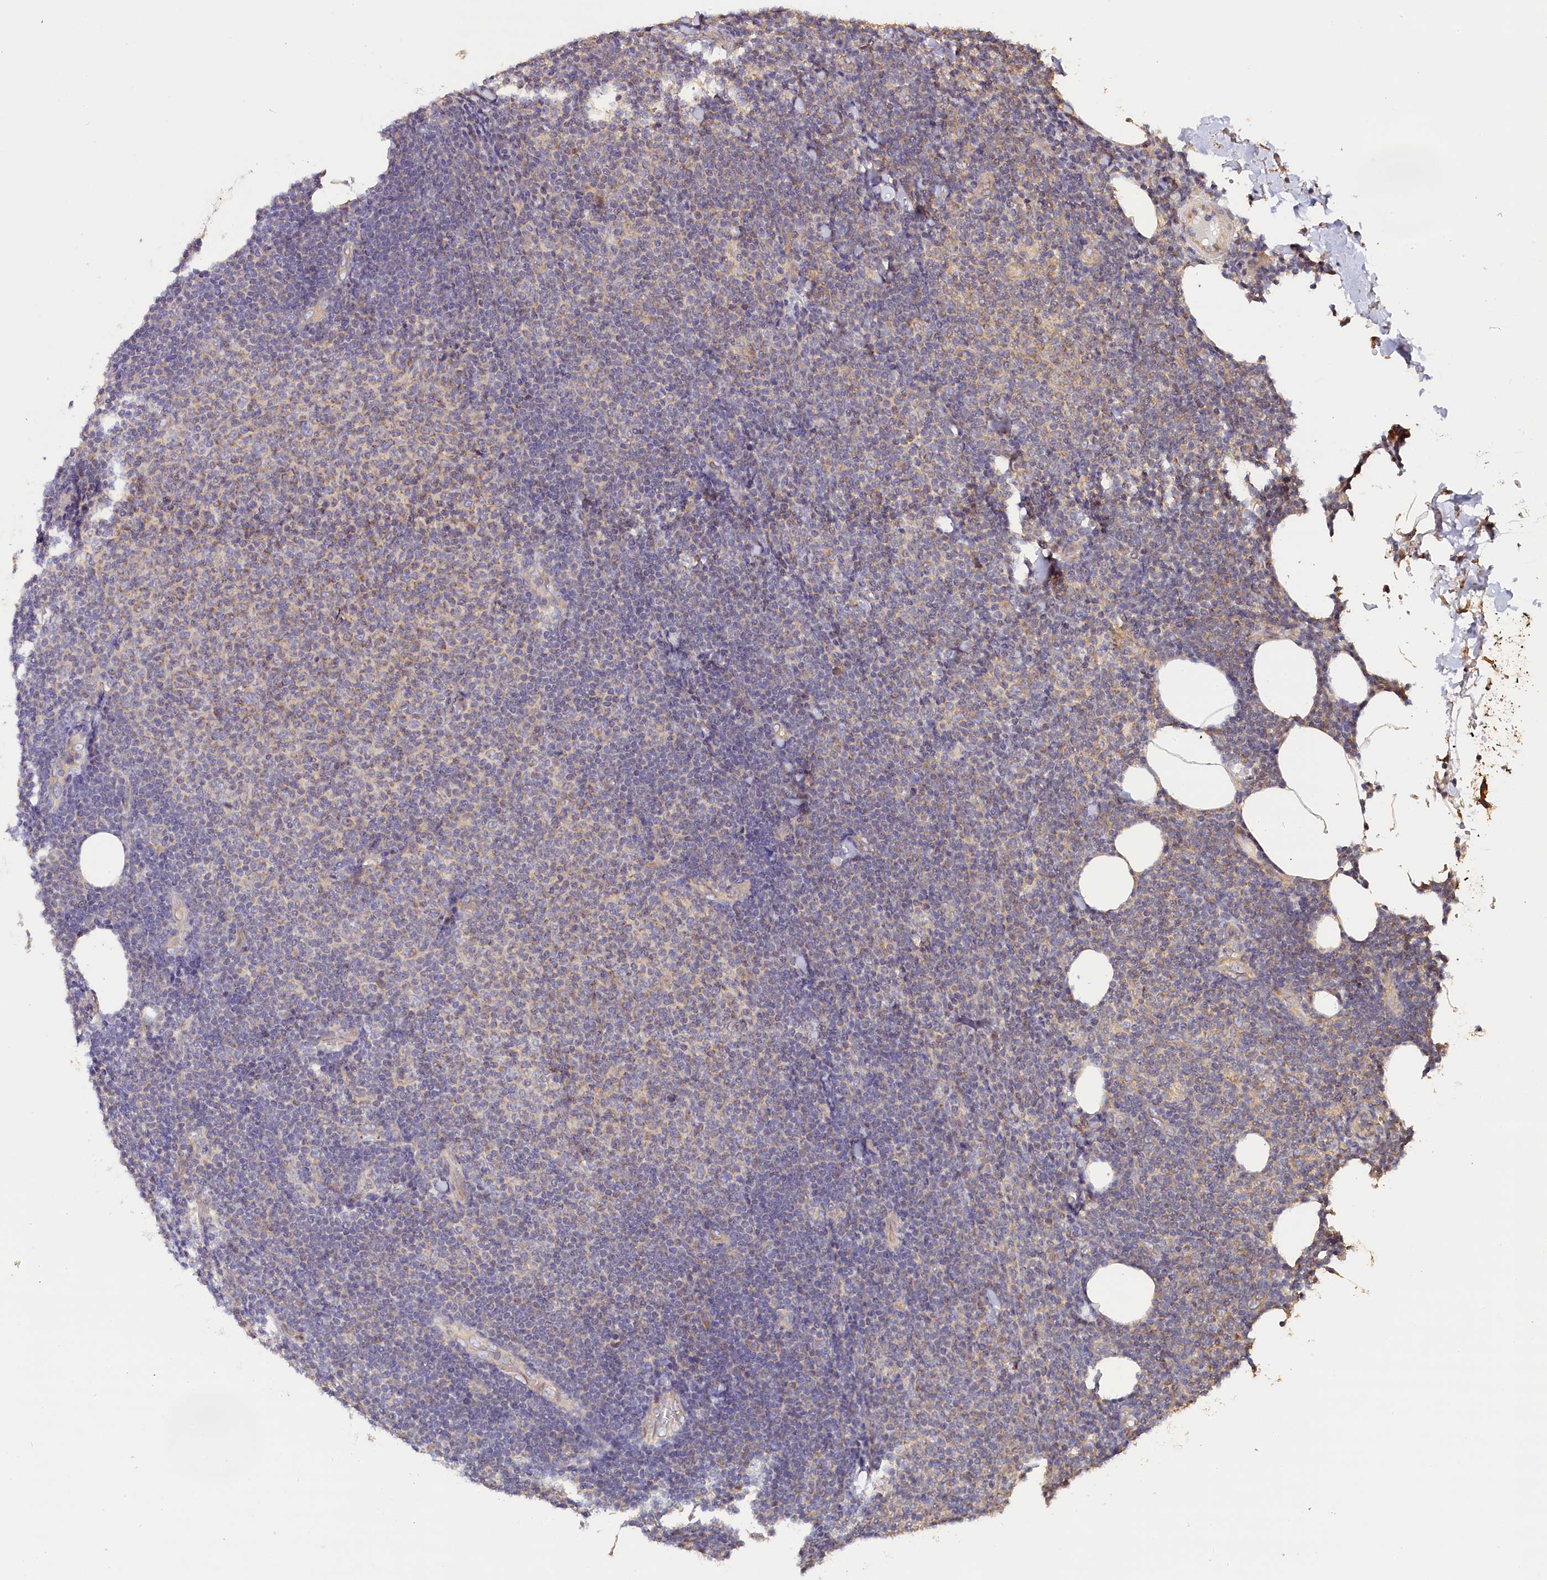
{"staining": {"intensity": "negative", "quantity": "none", "location": "none"}, "tissue": "lymphoma", "cell_type": "Tumor cells", "image_type": "cancer", "snomed": [{"axis": "morphology", "description": "Malignant lymphoma, non-Hodgkin's type, Low grade"}, {"axis": "topography", "description": "Lymph node"}], "caption": "A photomicrograph of lymphoma stained for a protein demonstrates no brown staining in tumor cells.", "gene": "KATNB1", "patient": {"sex": "male", "age": 66}}